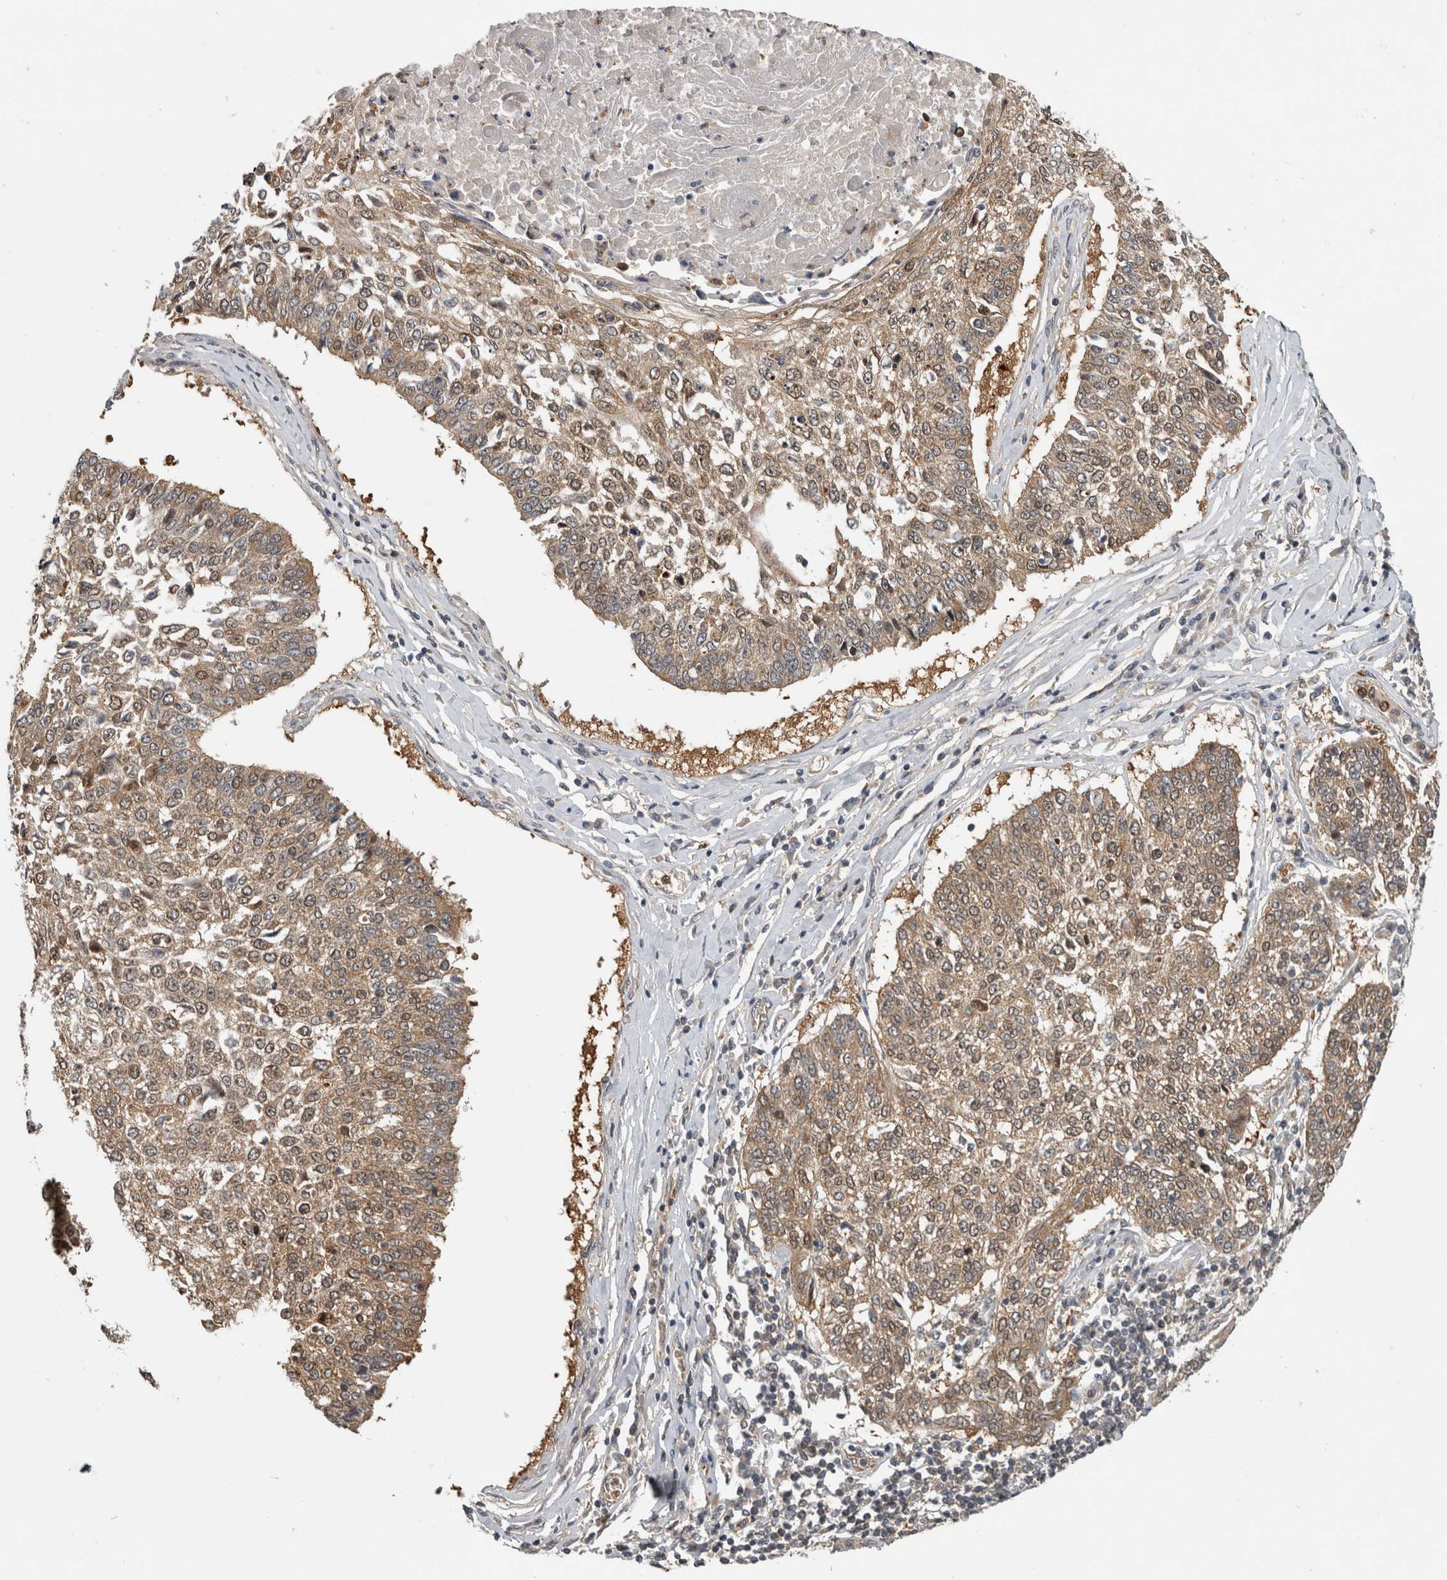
{"staining": {"intensity": "weak", "quantity": ">75%", "location": "cytoplasmic/membranous"}, "tissue": "lung cancer", "cell_type": "Tumor cells", "image_type": "cancer", "snomed": [{"axis": "morphology", "description": "Normal tissue, NOS"}, {"axis": "morphology", "description": "Squamous cell carcinoma, NOS"}, {"axis": "topography", "description": "Cartilage tissue"}, {"axis": "topography", "description": "Bronchus"}, {"axis": "topography", "description": "Lung"}, {"axis": "topography", "description": "Peripheral nerve tissue"}], "caption": "Protein staining by immunohistochemistry displays weak cytoplasmic/membranous expression in approximately >75% of tumor cells in lung squamous cell carcinoma.", "gene": "TRMT61B", "patient": {"sex": "female", "age": 49}}